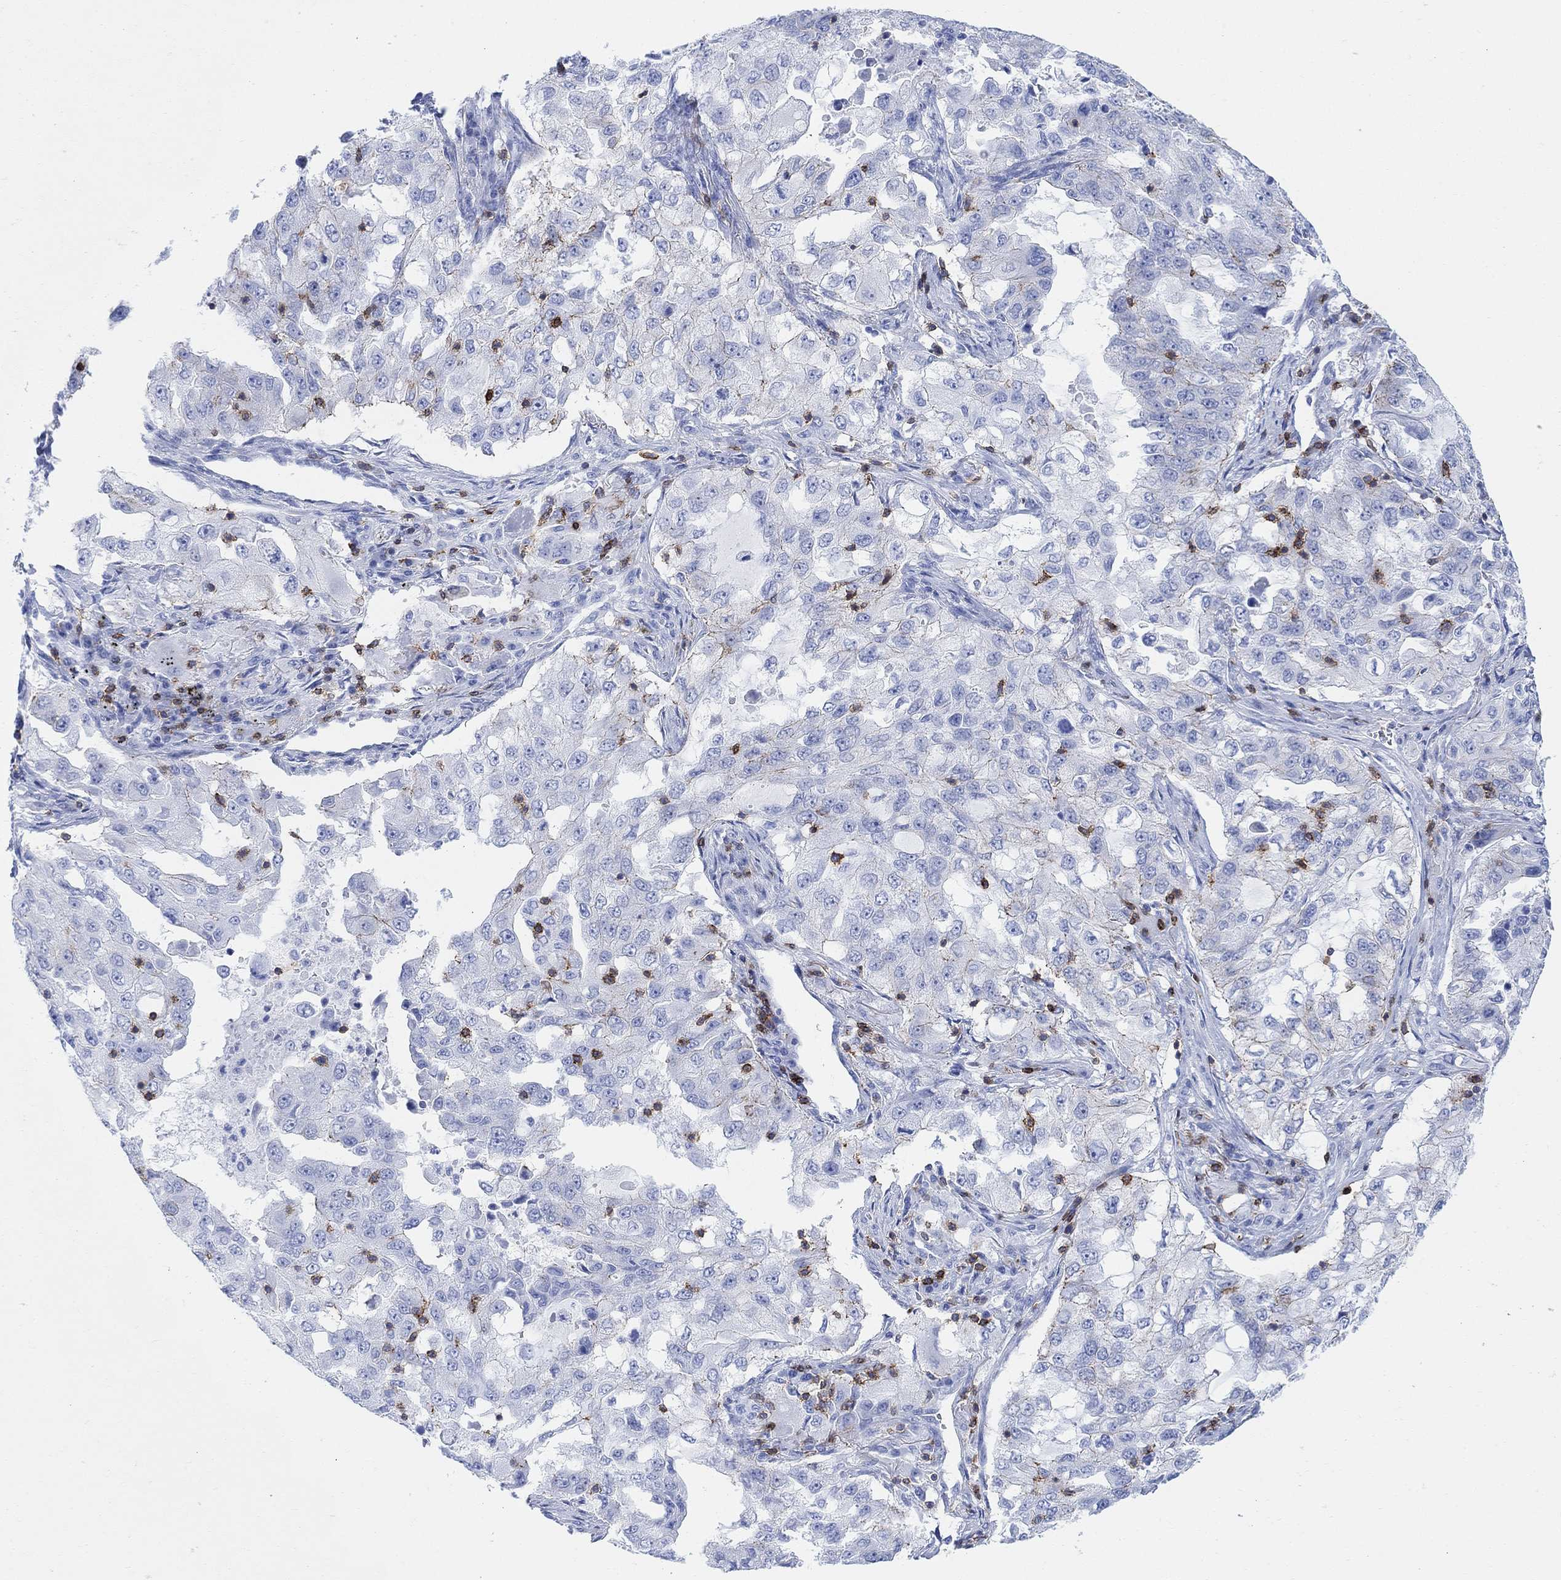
{"staining": {"intensity": "negative", "quantity": "none", "location": "none"}, "tissue": "lung cancer", "cell_type": "Tumor cells", "image_type": "cancer", "snomed": [{"axis": "morphology", "description": "Adenocarcinoma, NOS"}, {"axis": "topography", "description": "Lung"}], "caption": "A photomicrograph of lung cancer (adenocarcinoma) stained for a protein shows no brown staining in tumor cells.", "gene": "GPR65", "patient": {"sex": "female", "age": 61}}